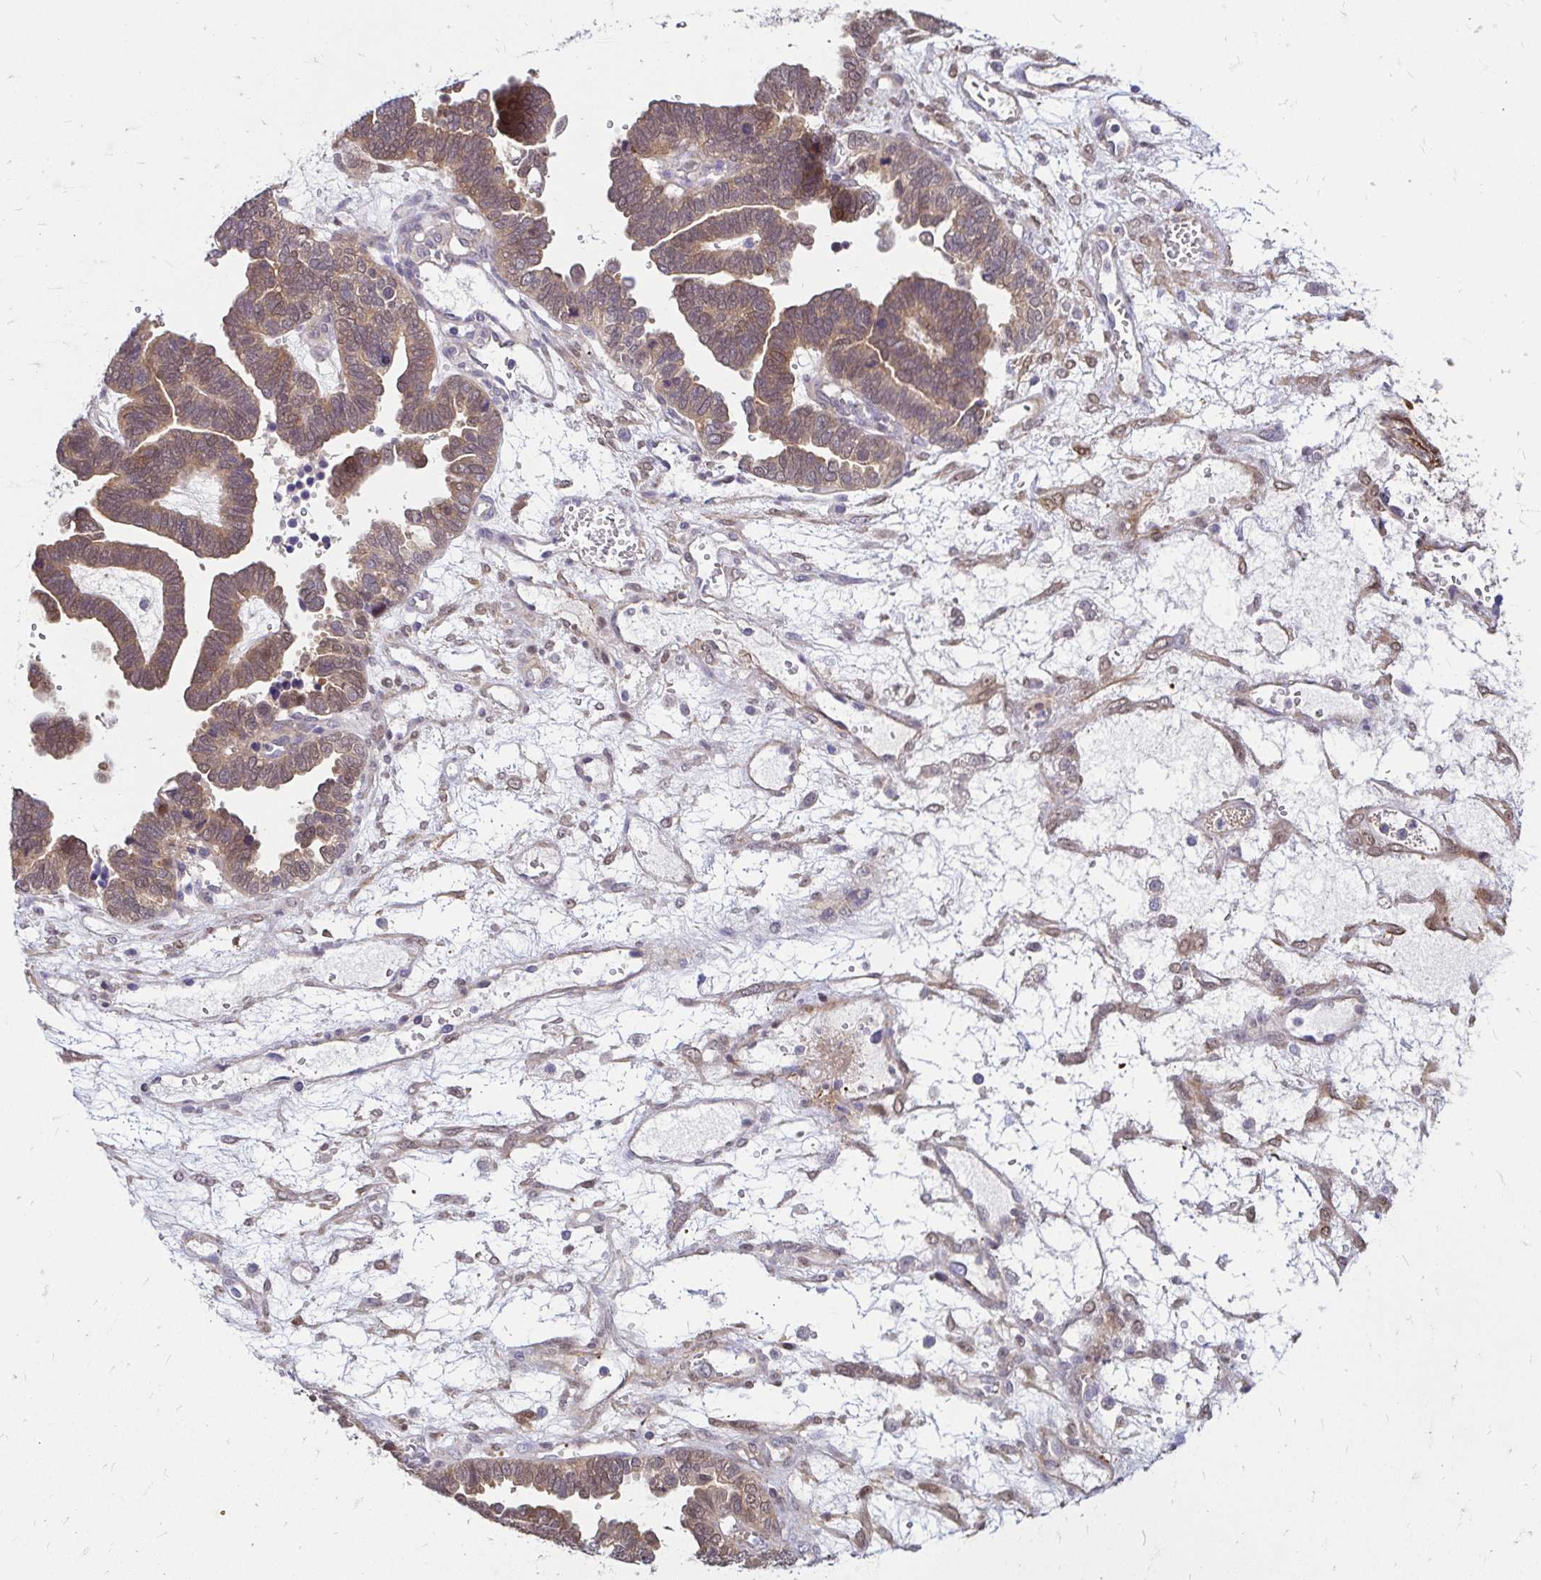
{"staining": {"intensity": "moderate", "quantity": ">75%", "location": "cytoplasmic/membranous"}, "tissue": "ovarian cancer", "cell_type": "Tumor cells", "image_type": "cancer", "snomed": [{"axis": "morphology", "description": "Cystadenocarcinoma, serous, NOS"}, {"axis": "topography", "description": "Ovary"}], "caption": "Human ovarian serous cystadenocarcinoma stained with a brown dye displays moderate cytoplasmic/membranous positive positivity in approximately >75% of tumor cells.", "gene": "YAP1", "patient": {"sex": "female", "age": 51}}